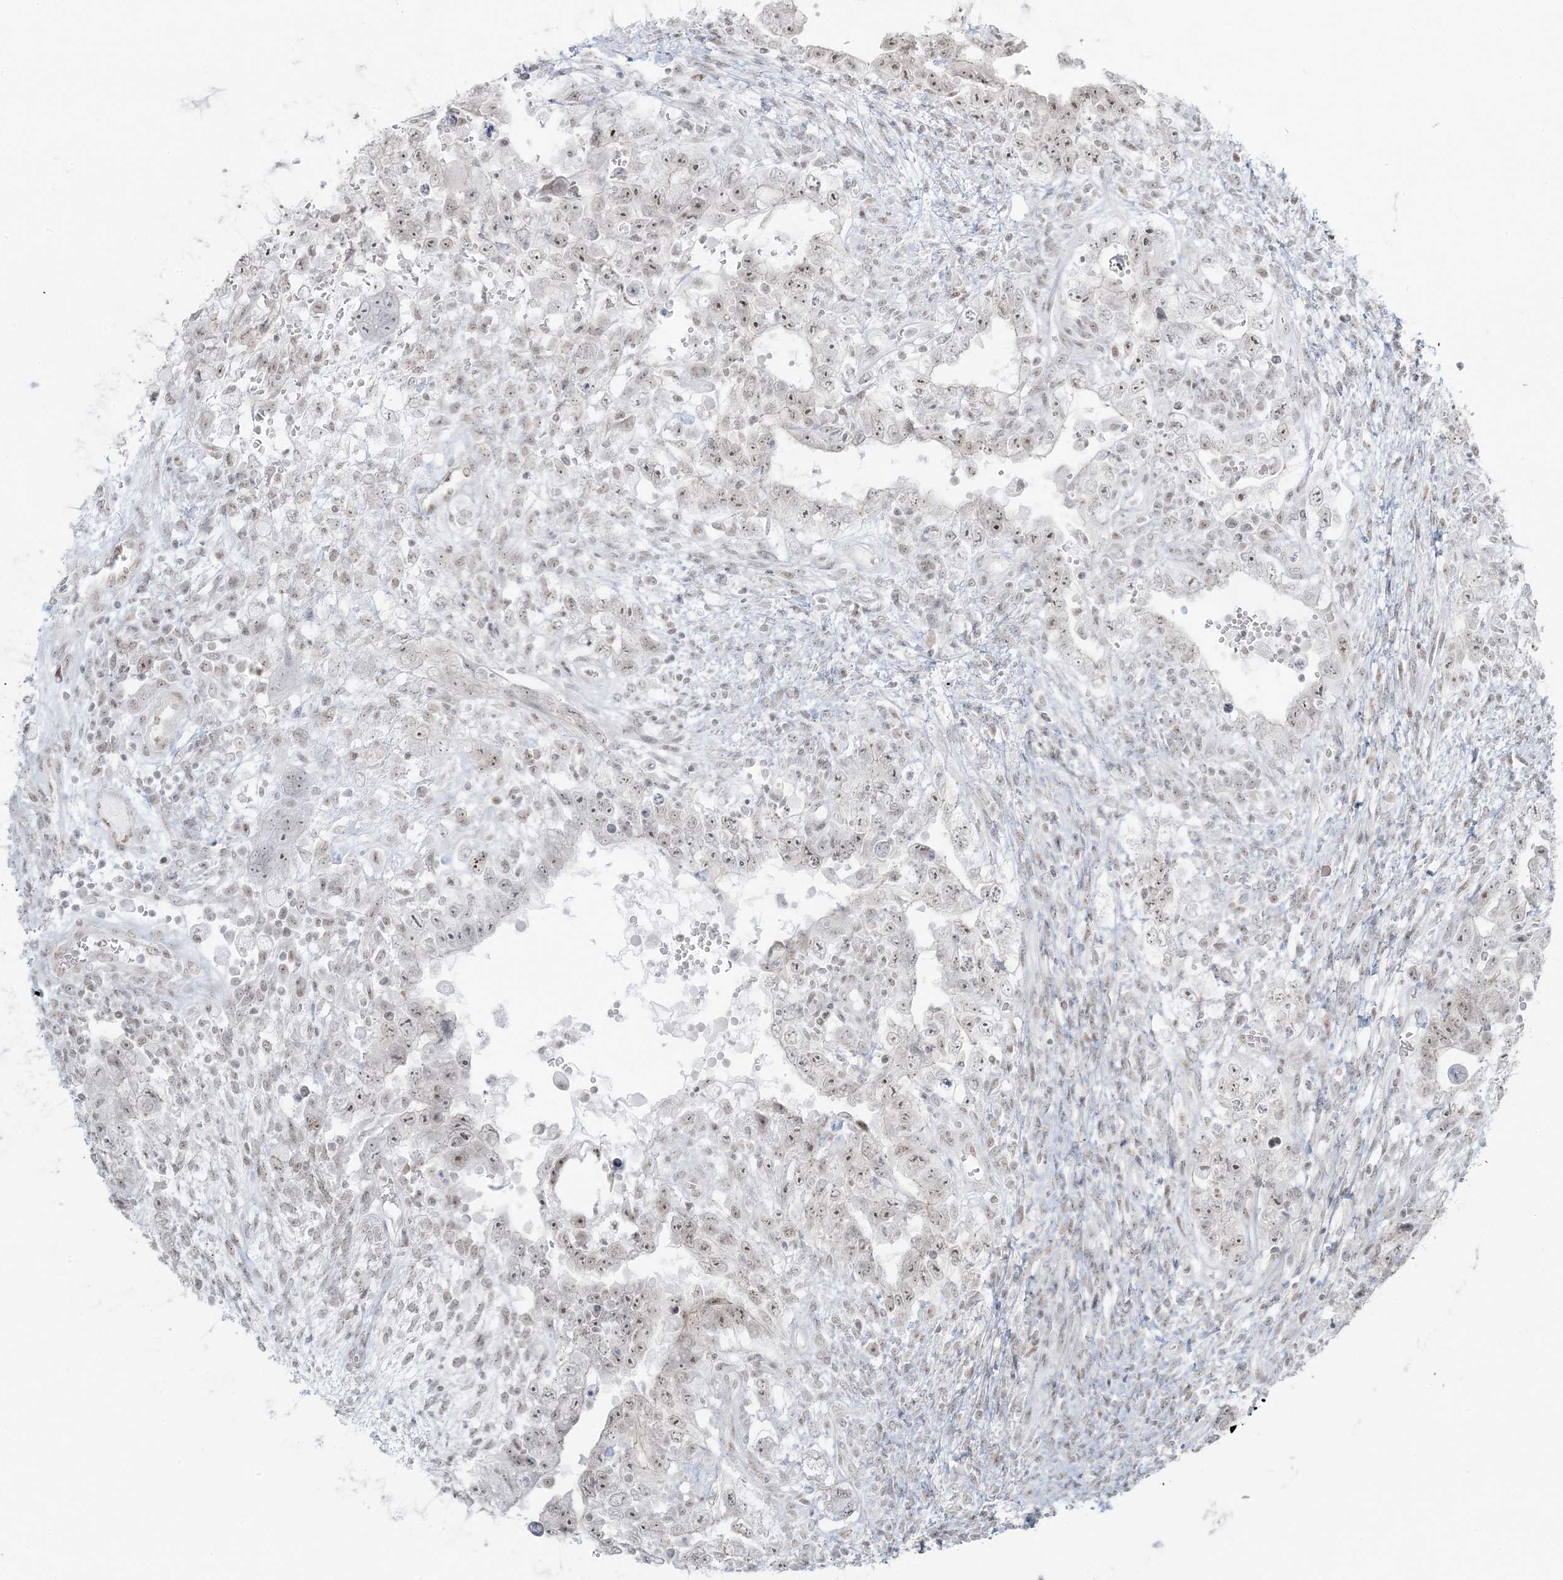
{"staining": {"intensity": "weak", "quantity": "25%-75%", "location": "nuclear"}, "tissue": "testis cancer", "cell_type": "Tumor cells", "image_type": "cancer", "snomed": [{"axis": "morphology", "description": "Carcinoma, Embryonal, NOS"}, {"axis": "topography", "description": "Testis"}], "caption": "Immunohistochemistry (IHC) staining of testis embryonal carcinoma, which shows low levels of weak nuclear expression in about 25%-75% of tumor cells indicating weak nuclear protein staining. The staining was performed using DAB (3,3'-diaminobenzidine) (brown) for protein detection and nuclei were counterstained in hematoxylin (blue).", "gene": "ZNF787", "patient": {"sex": "male", "age": 26}}